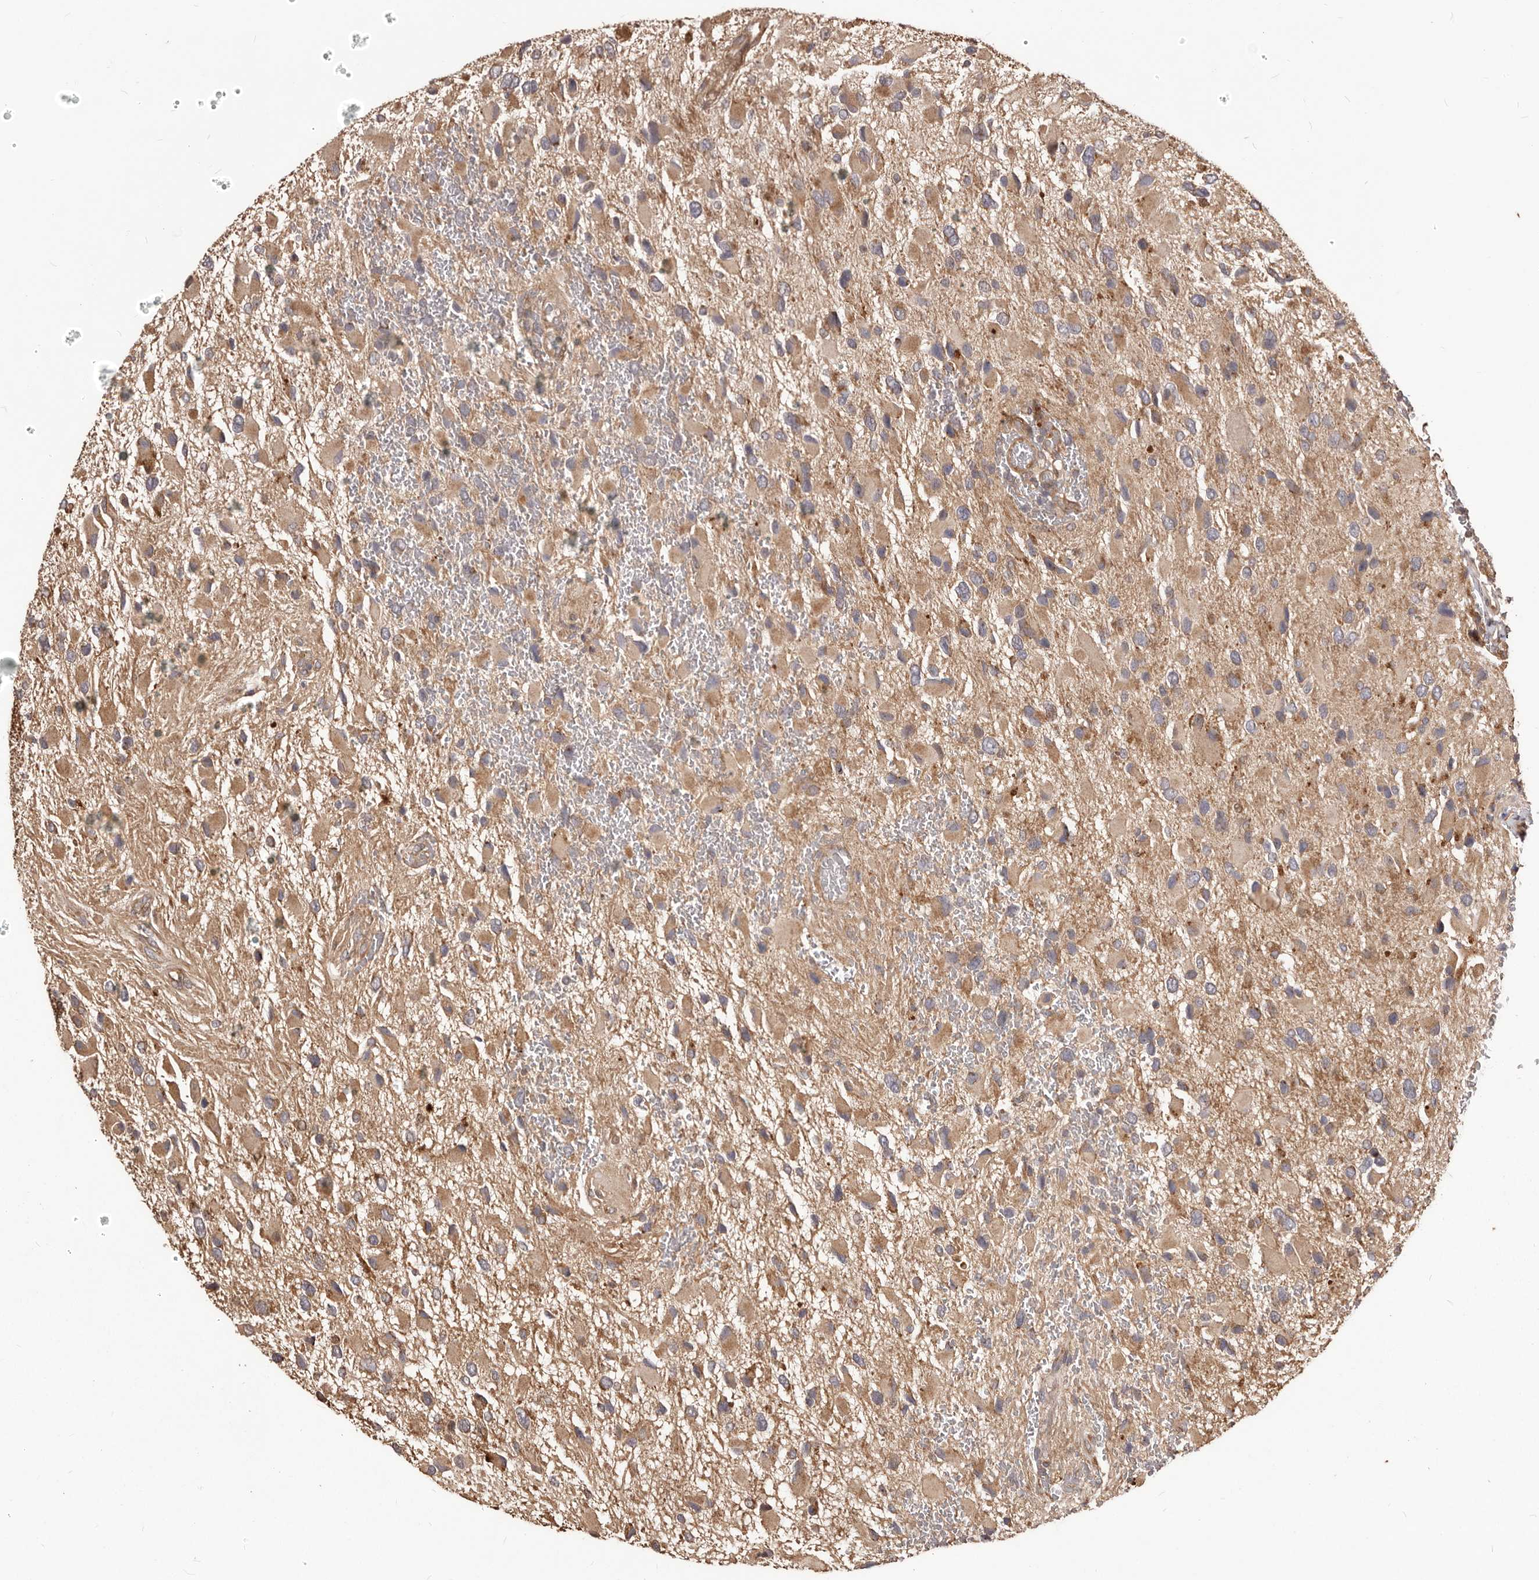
{"staining": {"intensity": "moderate", "quantity": ">75%", "location": "cytoplasmic/membranous"}, "tissue": "glioma", "cell_type": "Tumor cells", "image_type": "cancer", "snomed": [{"axis": "morphology", "description": "Glioma, malignant, High grade"}, {"axis": "topography", "description": "Brain"}], "caption": "Immunohistochemical staining of malignant glioma (high-grade) displays medium levels of moderate cytoplasmic/membranous protein expression in approximately >75% of tumor cells.", "gene": "MTO1", "patient": {"sex": "male", "age": 53}}